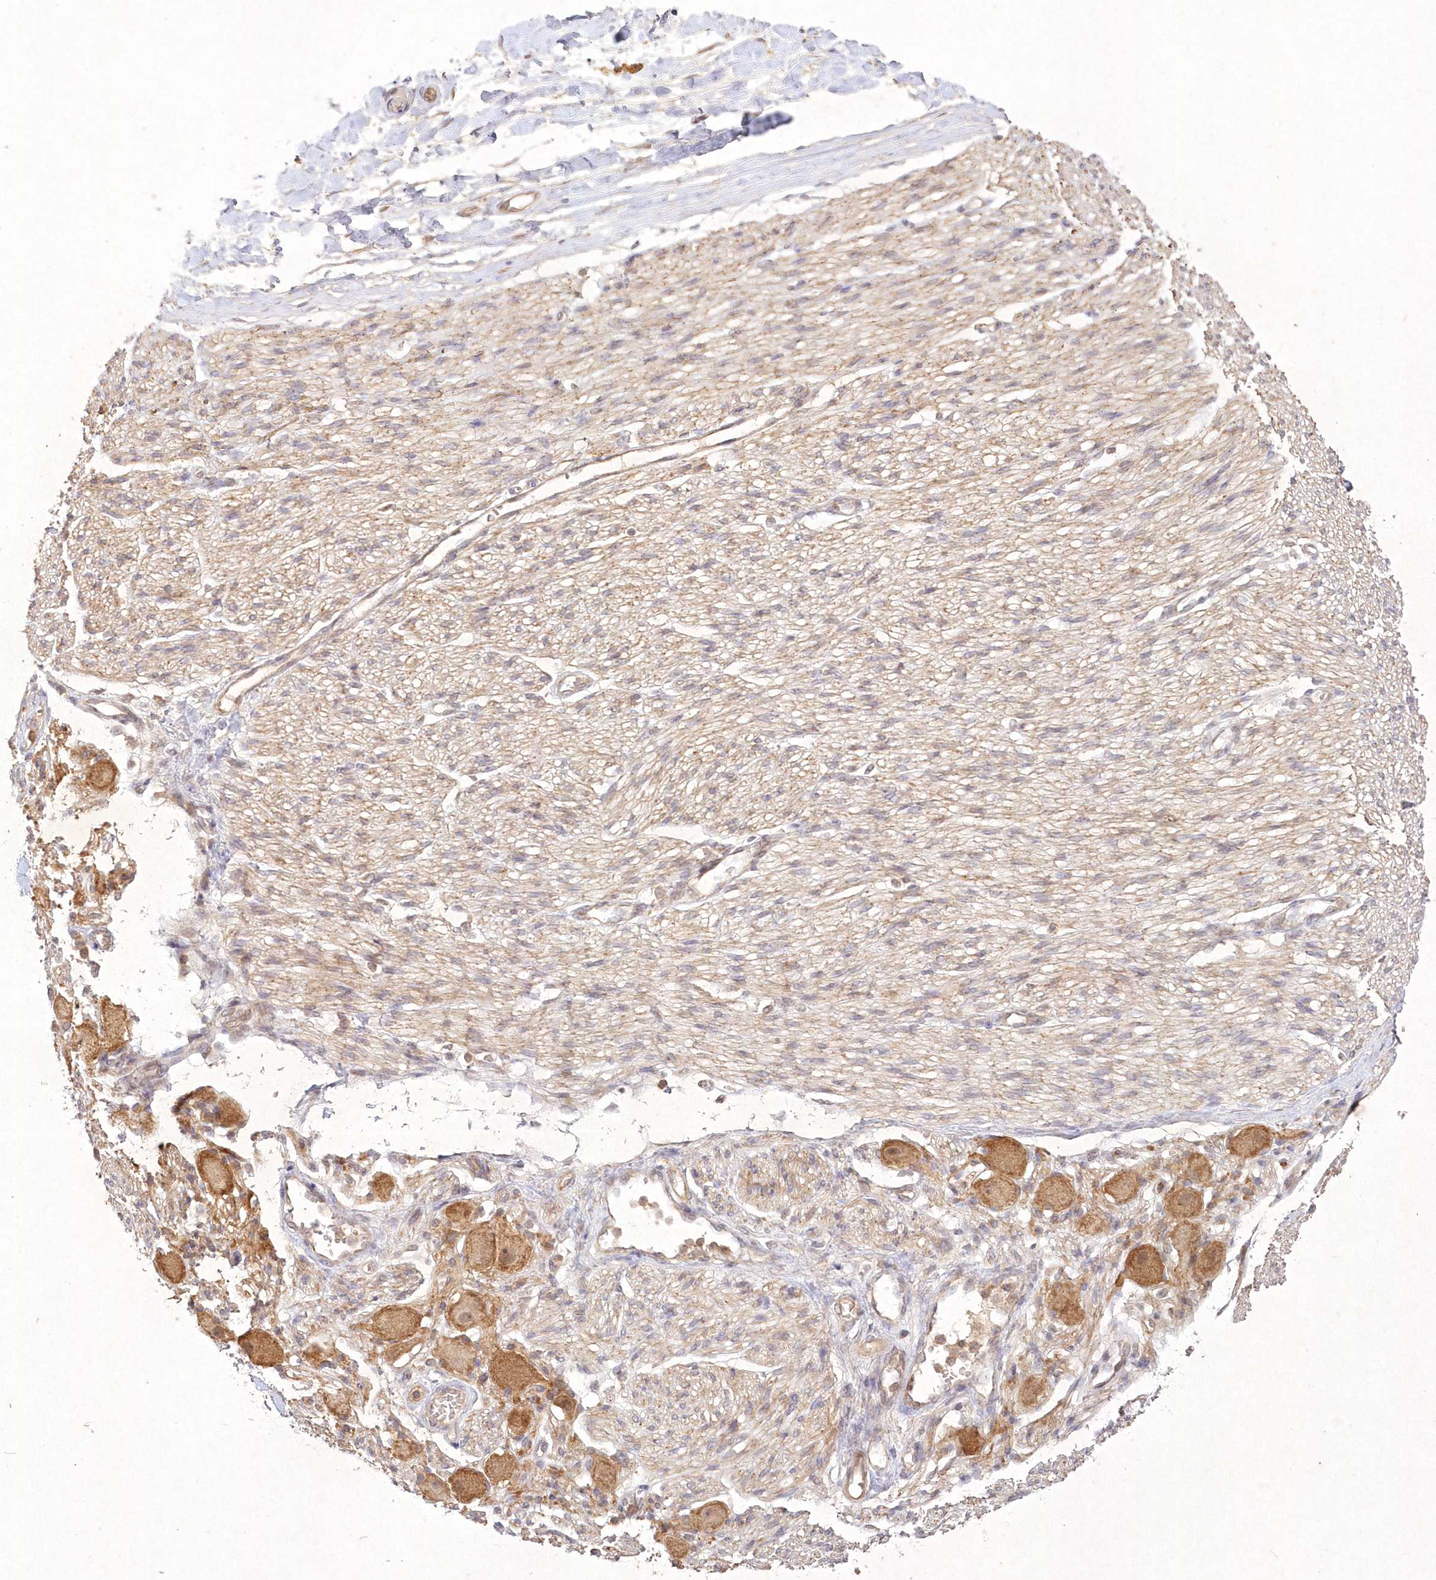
{"staining": {"intensity": "moderate", "quantity": ">75%", "location": "cytoplasmic/membranous"}, "tissue": "adipose tissue", "cell_type": "Adipocytes", "image_type": "normal", "snomed": [{"axis": "morphology", "description": "Normal tissue, NOS"}, {"axis": "topography", "description": "Kidney"}, {"axis": "topography", "description": "Peripheral nerve tissue"}], "caption": "Immunohistochemistry (IHC) of normal human adipose tissue reveals medium levels of moderate cytoplasmic/membranous staining in approximately >75% of adipocytes.", "gene": "TOGARAM2", "patient": {"sex": "male", "age": 7}}